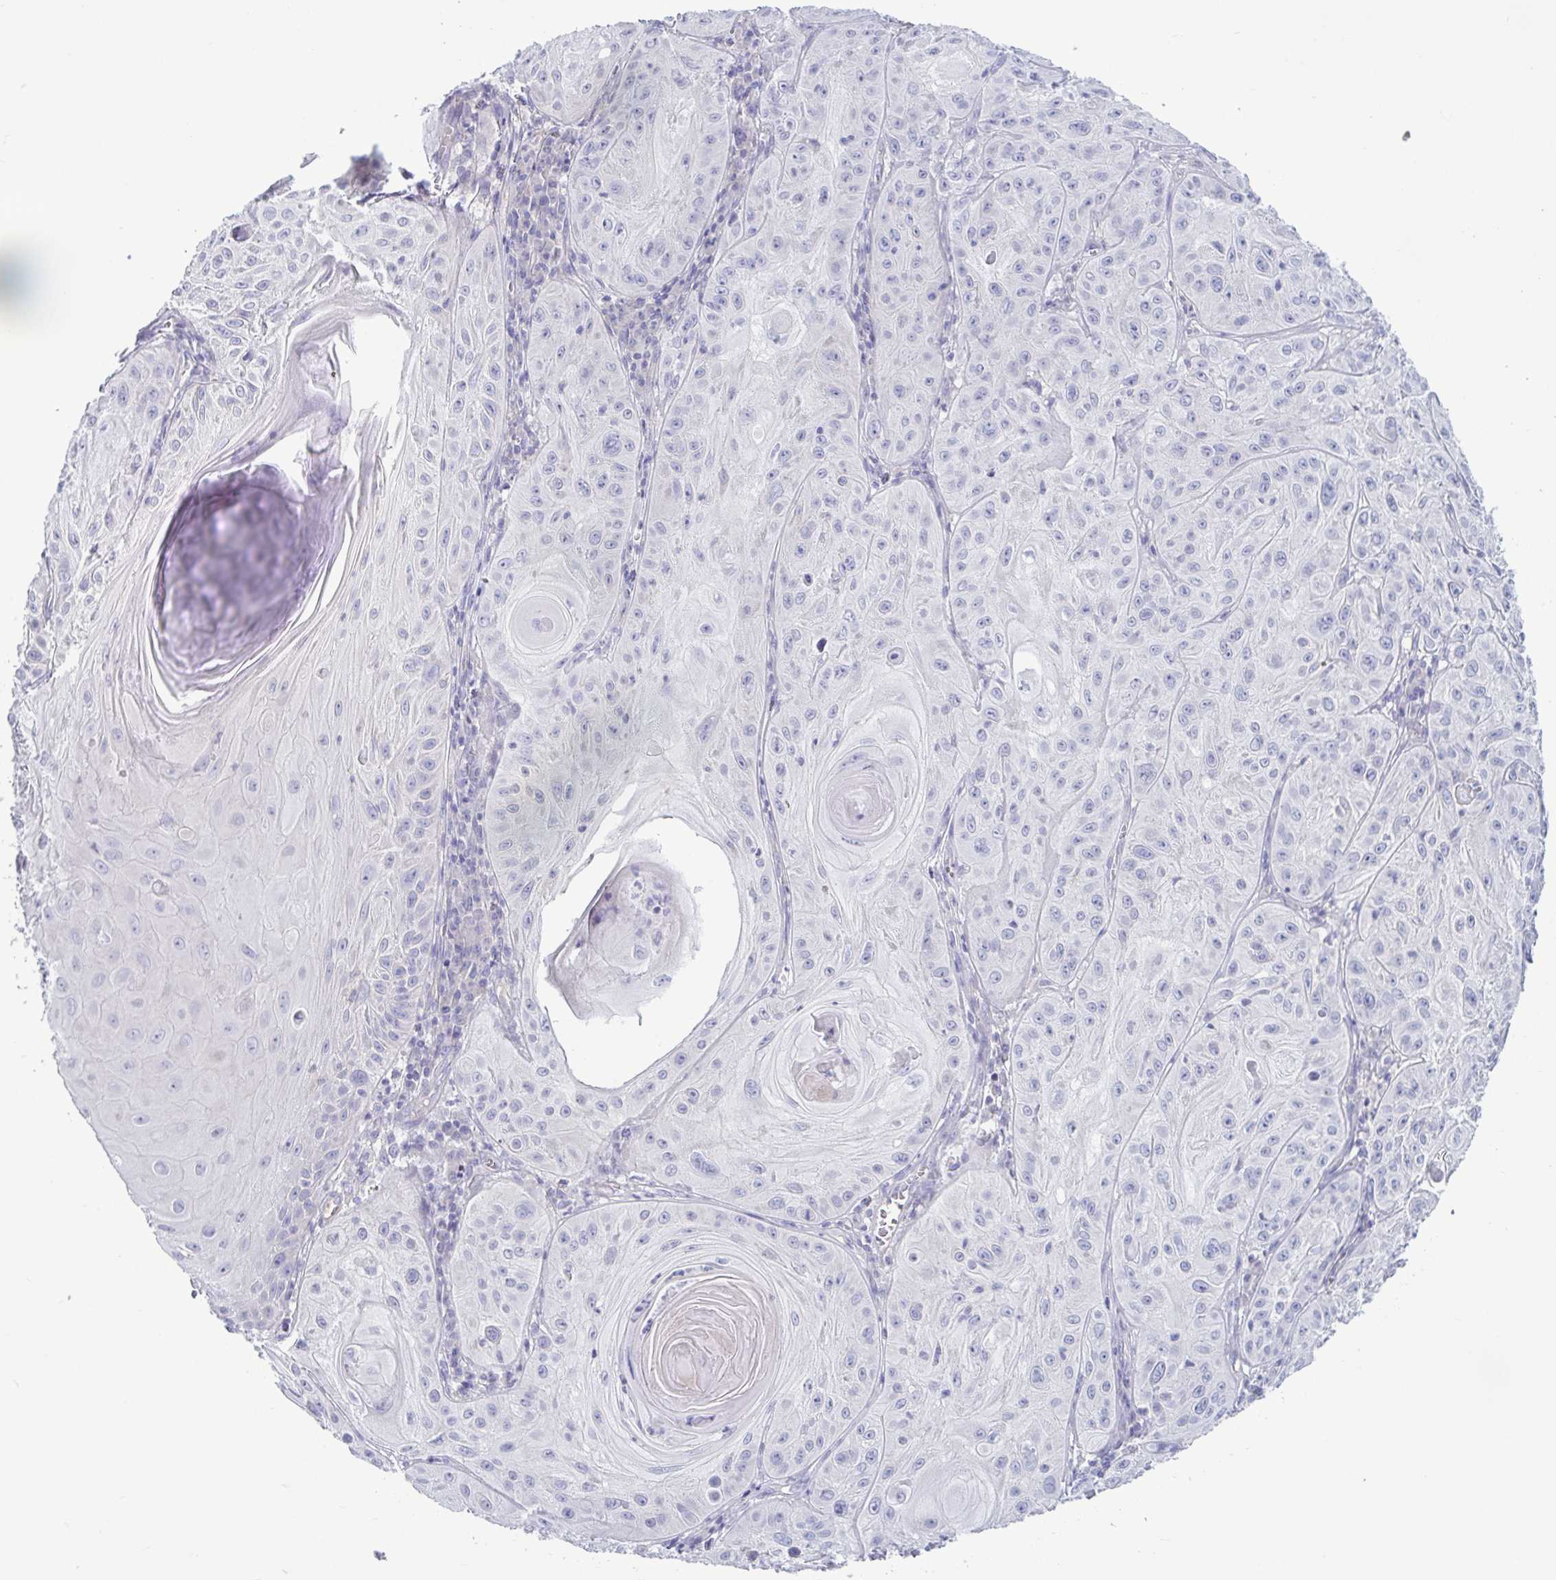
{"staining": {"intensity": "negative", "quantity": "none", "location": "none"}, "tissue": "skin cancer", "cell_type": "Tumor cells", "image_type": "cancer", "snomed": [{"axis": "morphology", "description": "Squamous cell carcinoma, NOS"}, {"axis": "topography", "description": "Skin"}], "caption": "An image of skin cancer (squamous cell carcinoma) stained for a protein reveals no brown staining in tumor cells. The staining was performed using DAB (3,3'-diaminobenzidine) to visualize the protein expression in brown, while the nuclei were stained in blue with hematoxylin (Magnification: 20x).", "gene": "TNNI2", "patient": {"sex": "male", "age": 85}}